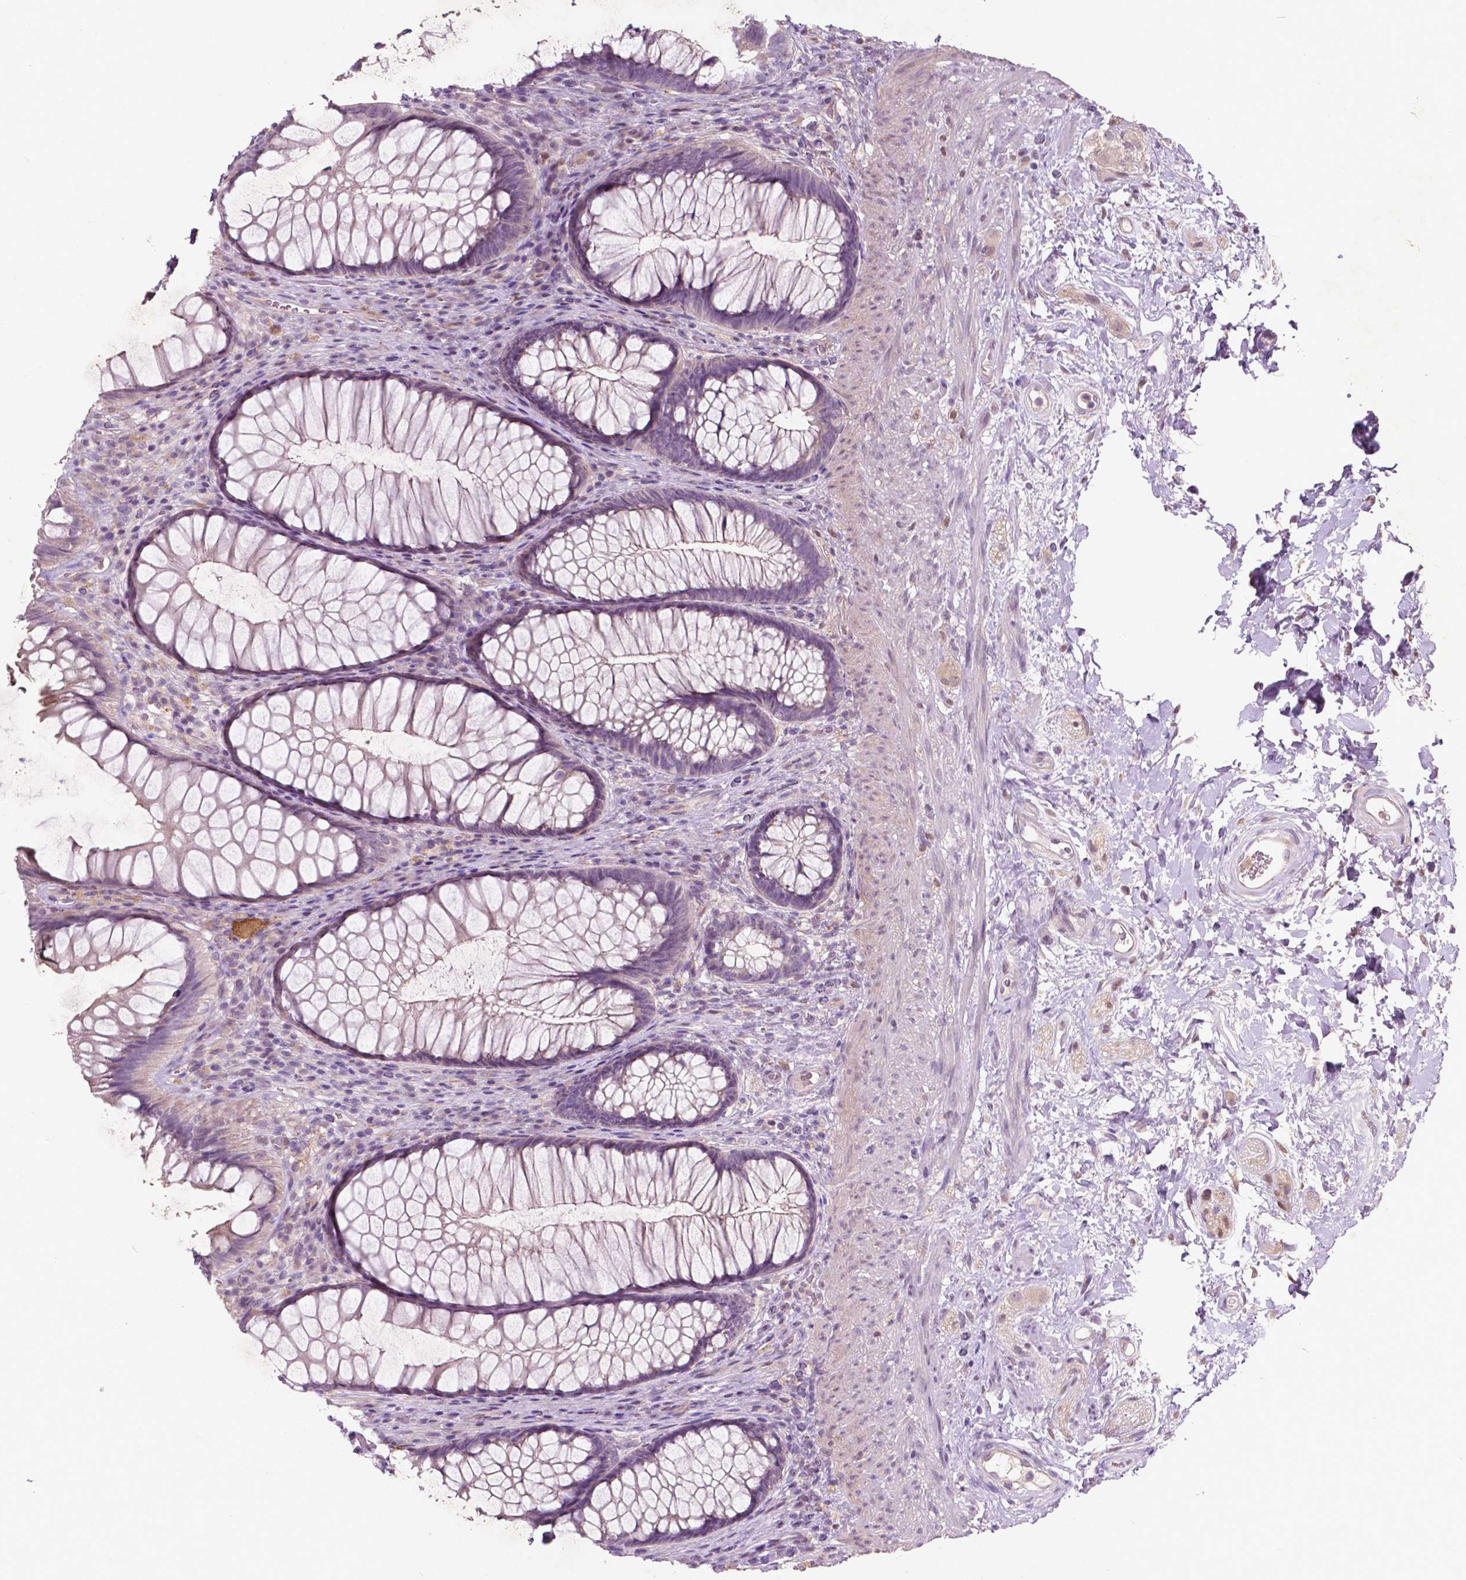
{"staining": {"intensity": "weak", "quantity": "<25%", "location": "cytoplasmic/membranous"}, "tissue": "rectum", "cell_type": "Glandular cells", "image_type": "normal", "snomed": [{"axis": "morphology", "description": "Normal tissue, NOS"}, {"axis": "topography", "description": "Smooth muscle"}, {"axis": "topography", "description": "Rectum"}], "caption": "An immunohistochemistry (IHC) micrograph of unremarkable rectum is shown. There is no staining in glandular cells of rectum. (Immunohistochemistry (ihc), brightfield microscopy, high magnification).", "gene": "GPR37", "patient": {"sex": "male", "age": 53}}